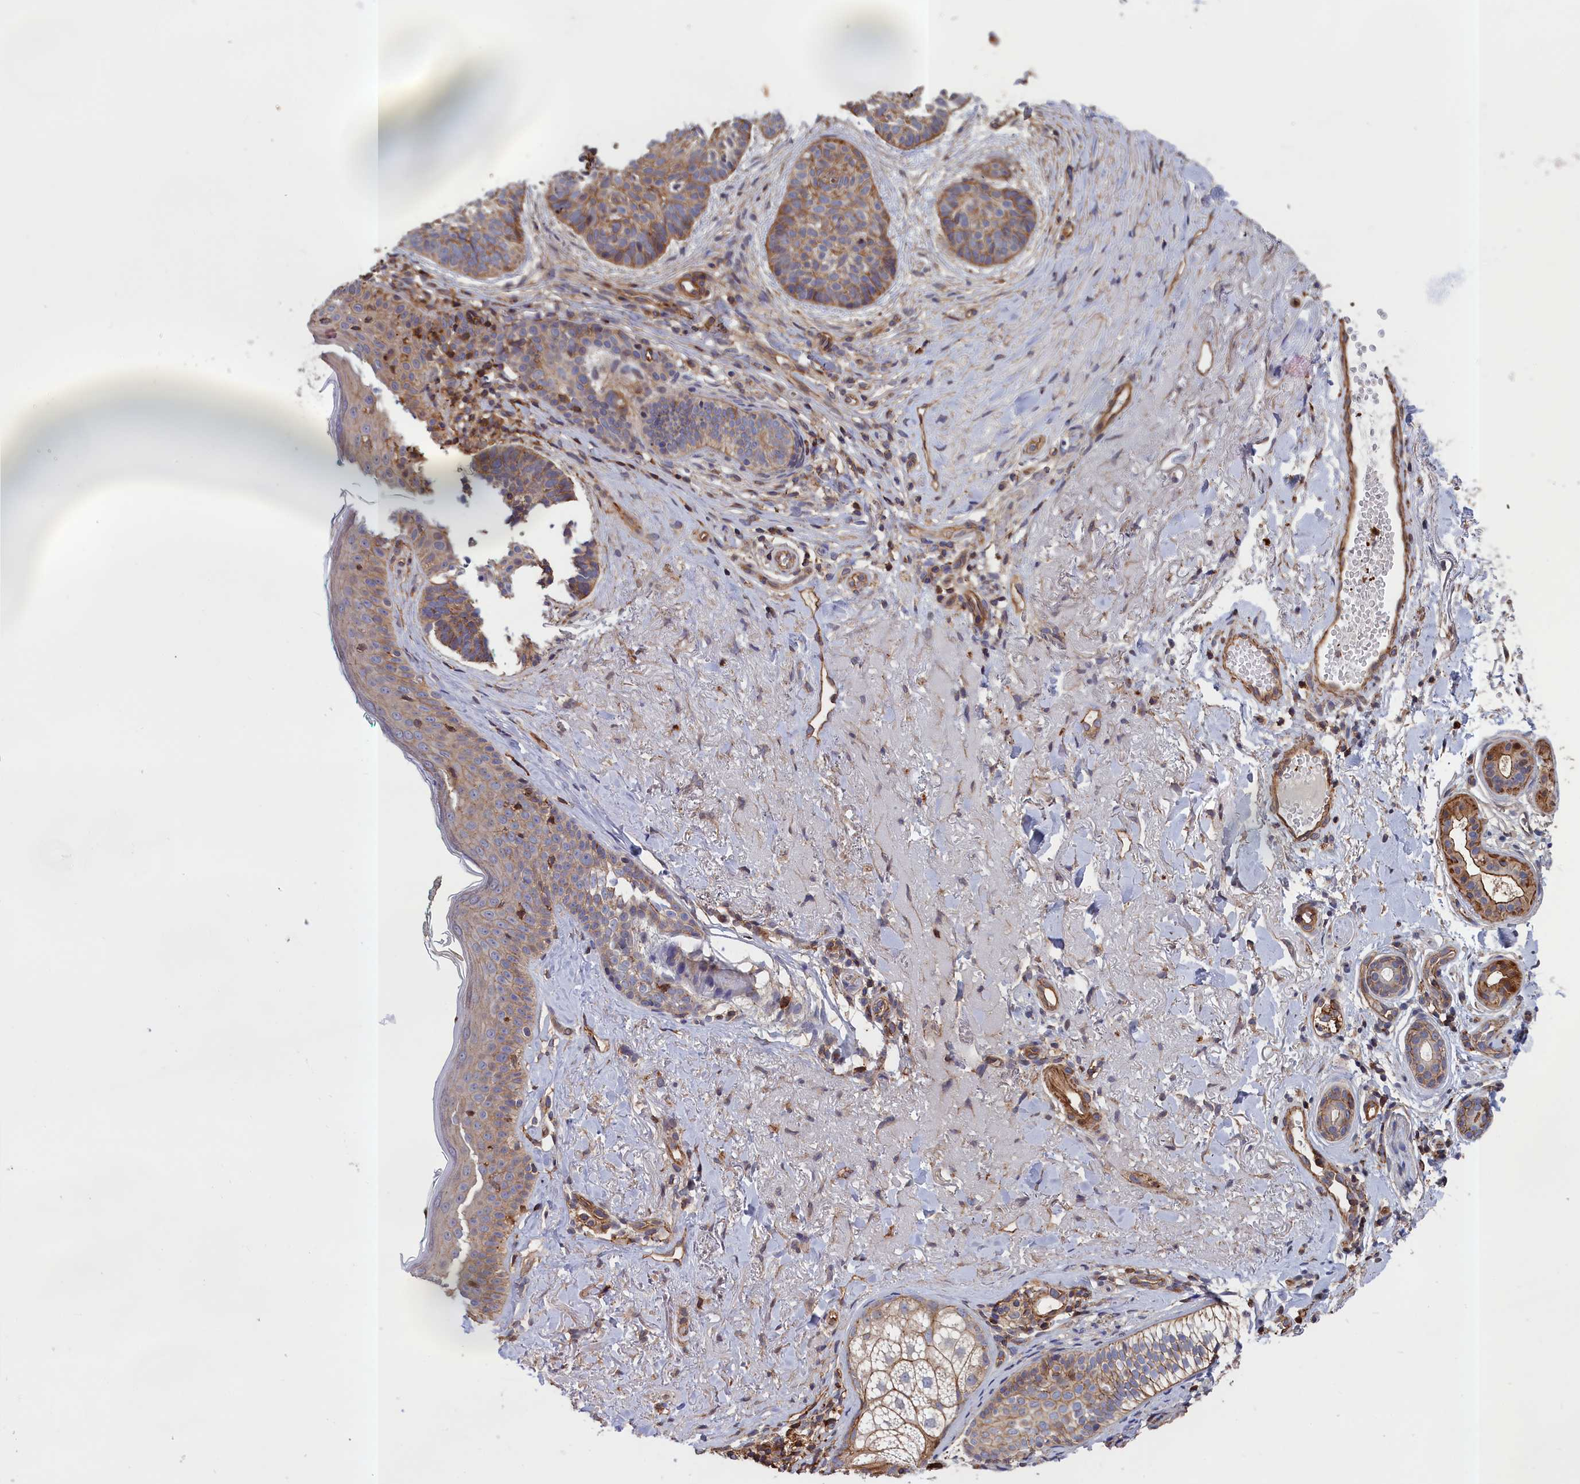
{"staining": {"intensity": "moderate", "quantity": "25%-75%", "location": "cytoplasmic/membranous"}, "tissue": "skin cancer", "cell_type": "Tumor cells", "image_type": "cancer", "snomed": [{"axis": "morphology", "description": "Basal cell carcinoma"}, {"axis": "topography", "description": "Skin"}], "caption": "A brown stain labels moderate cytoplasmic/membranous positivity of a protein in human skin basal cell carcinoma tumor cells.", "gene": "ANKRD27", "patient": {"sex": "male", "age": 71}}